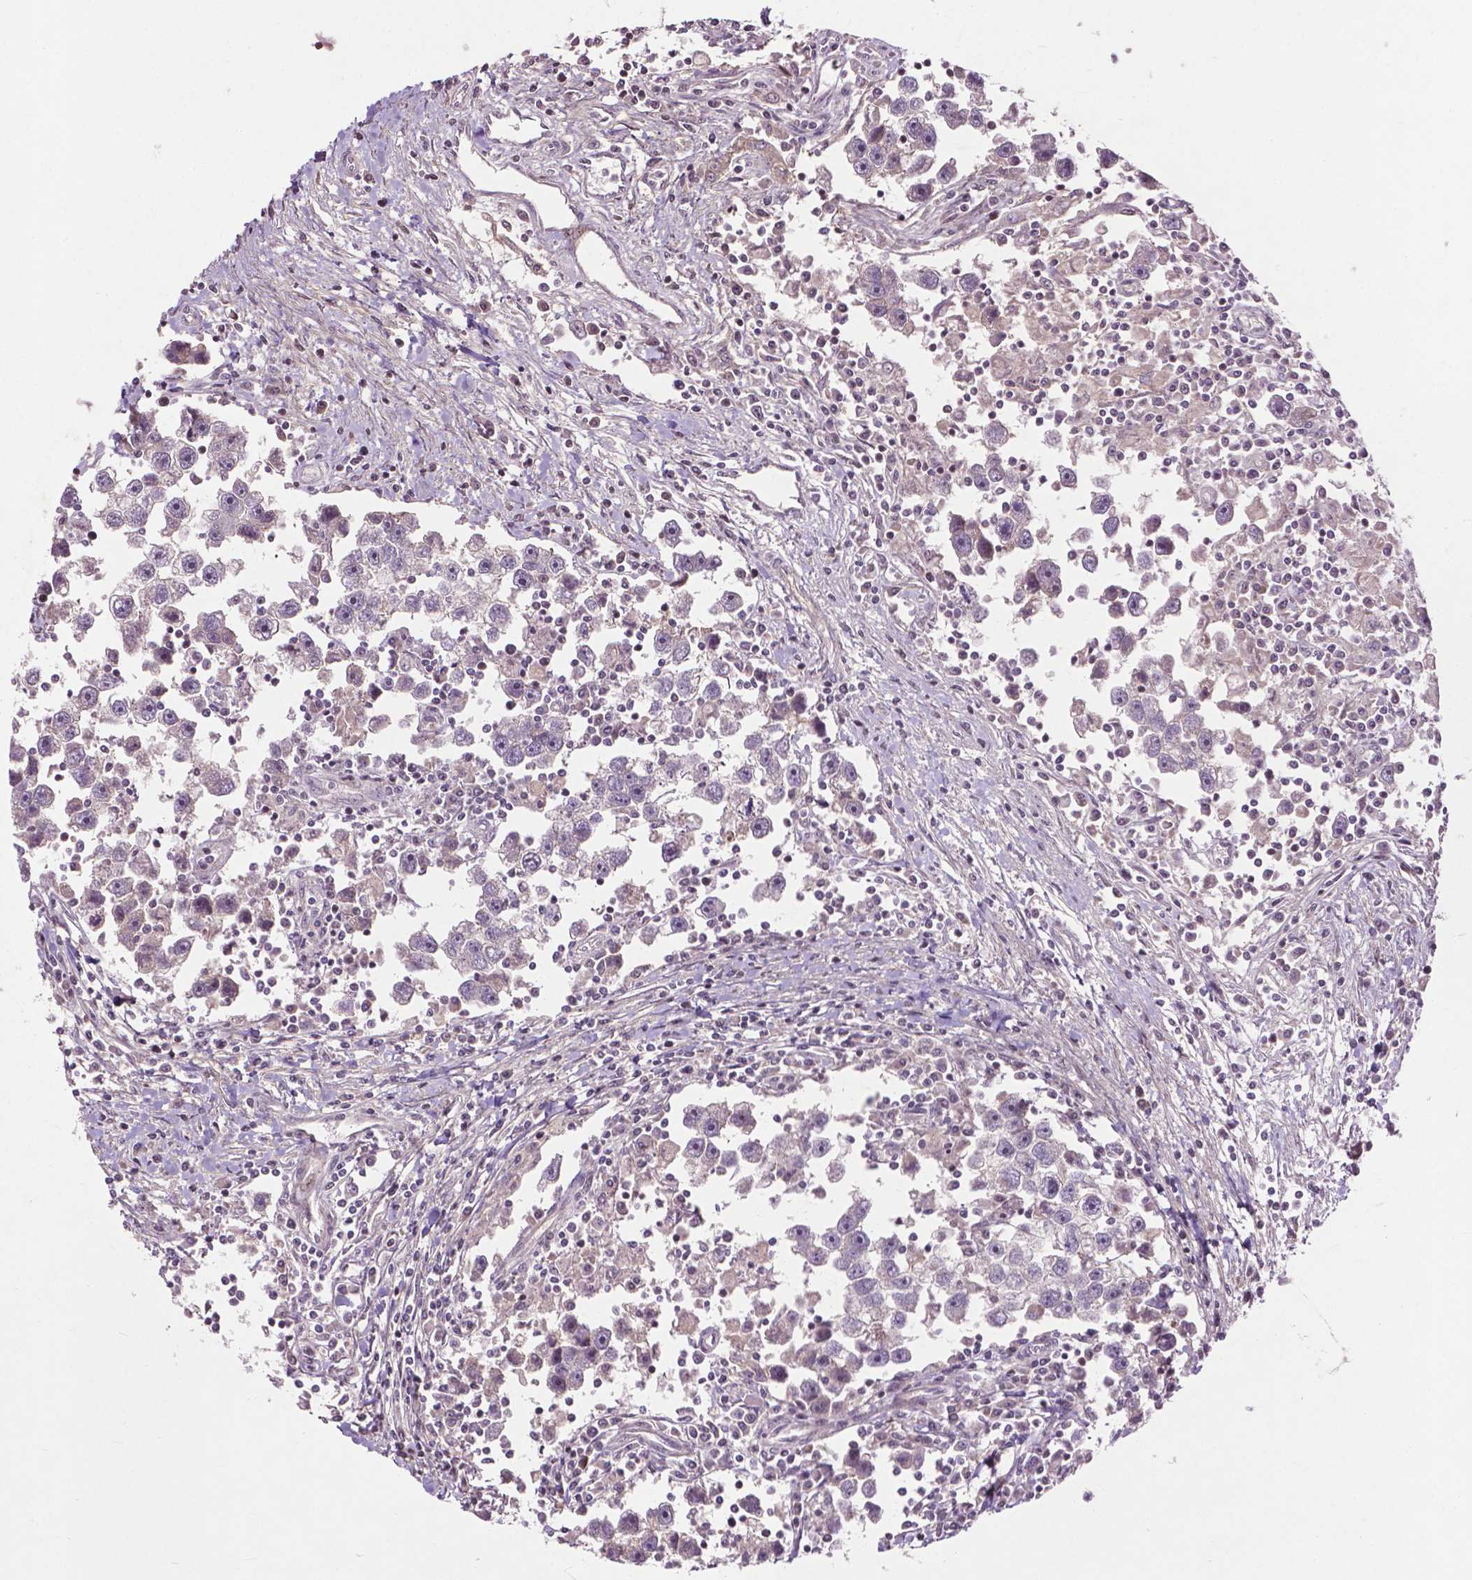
{"staining": {"intensity": "negative", "quantity": "none", "location": "none"}, "tissue": "testis cancer", "cell_type": "Tumor cells", "image_type": "cancer", "snomed": [{"axis": "morphology", "description": "Seminoma, NOS"}, {"axis": "topography", "description": "Testis"}], "caption": "A high-resolution image shows immunohistochemistry staining of testis seminoma, which demonstrates no significant staining in tumor cells.", "gene": "B3GALNT2", "patient": {"sex": "male", "age": 30}}